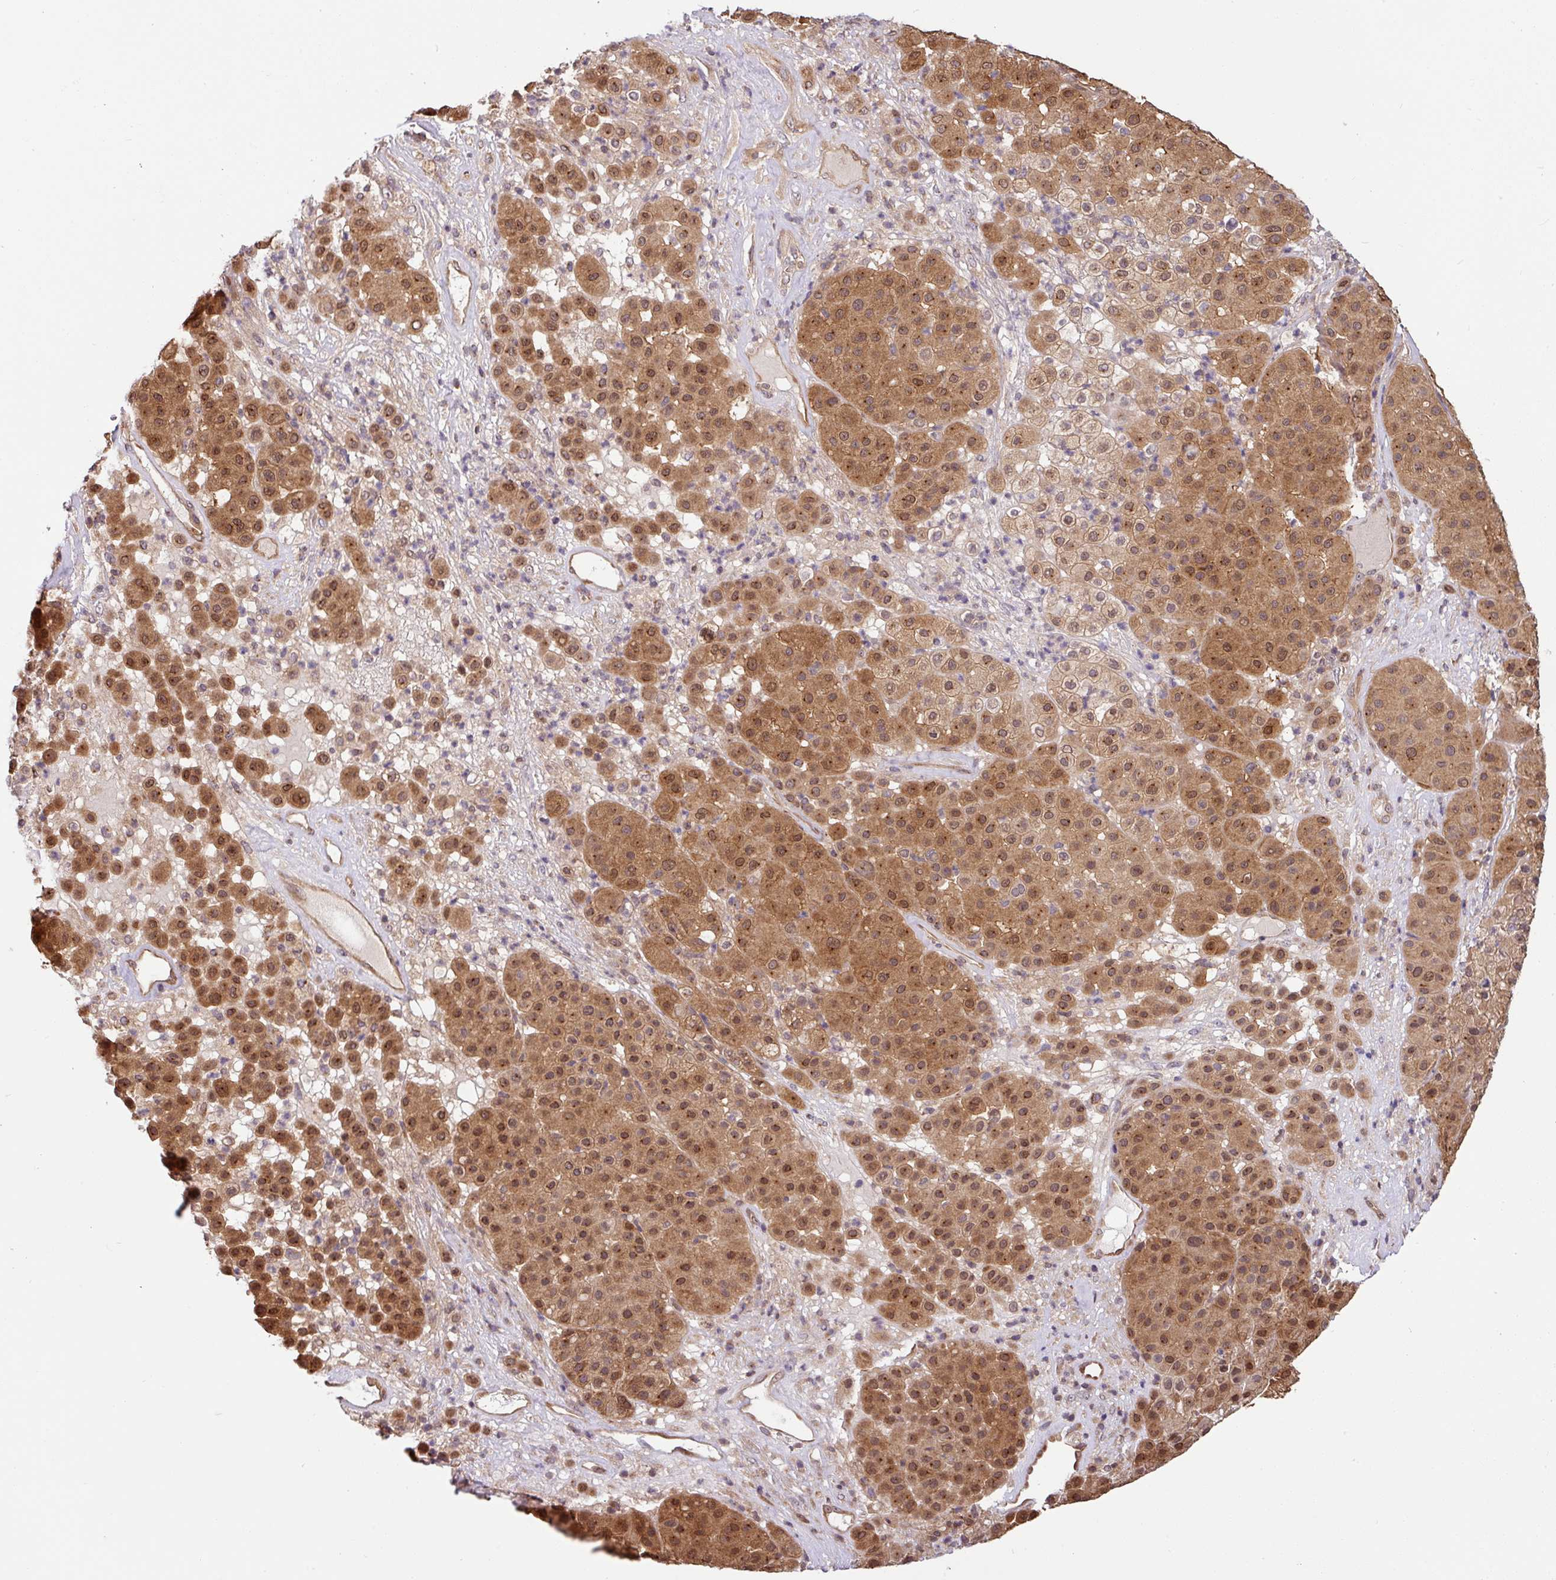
{"staining": {"intensity": "moderate", "quantity": ">75%", "location": "cytoplasmic/membranous,nuclear"}, "tissue": "melanoma", "cell_type": "Tumor cells", "image_type": "cancer", "snomed": [{"axis": "morphology", "description": "Malignant melanoma, Metastatic site"}, {"axis": "topography", "description": "Smooth muscle"}], "caption": "DAB immunohistochemical staining of human malignant melanoma (metastatic site) reveals moderate cytoplasmic/membranous and nuclear protein staining in approximately >75% of tumor cells.", "gene": "SHB", "patient": {"sex": "male", "age": 41}}